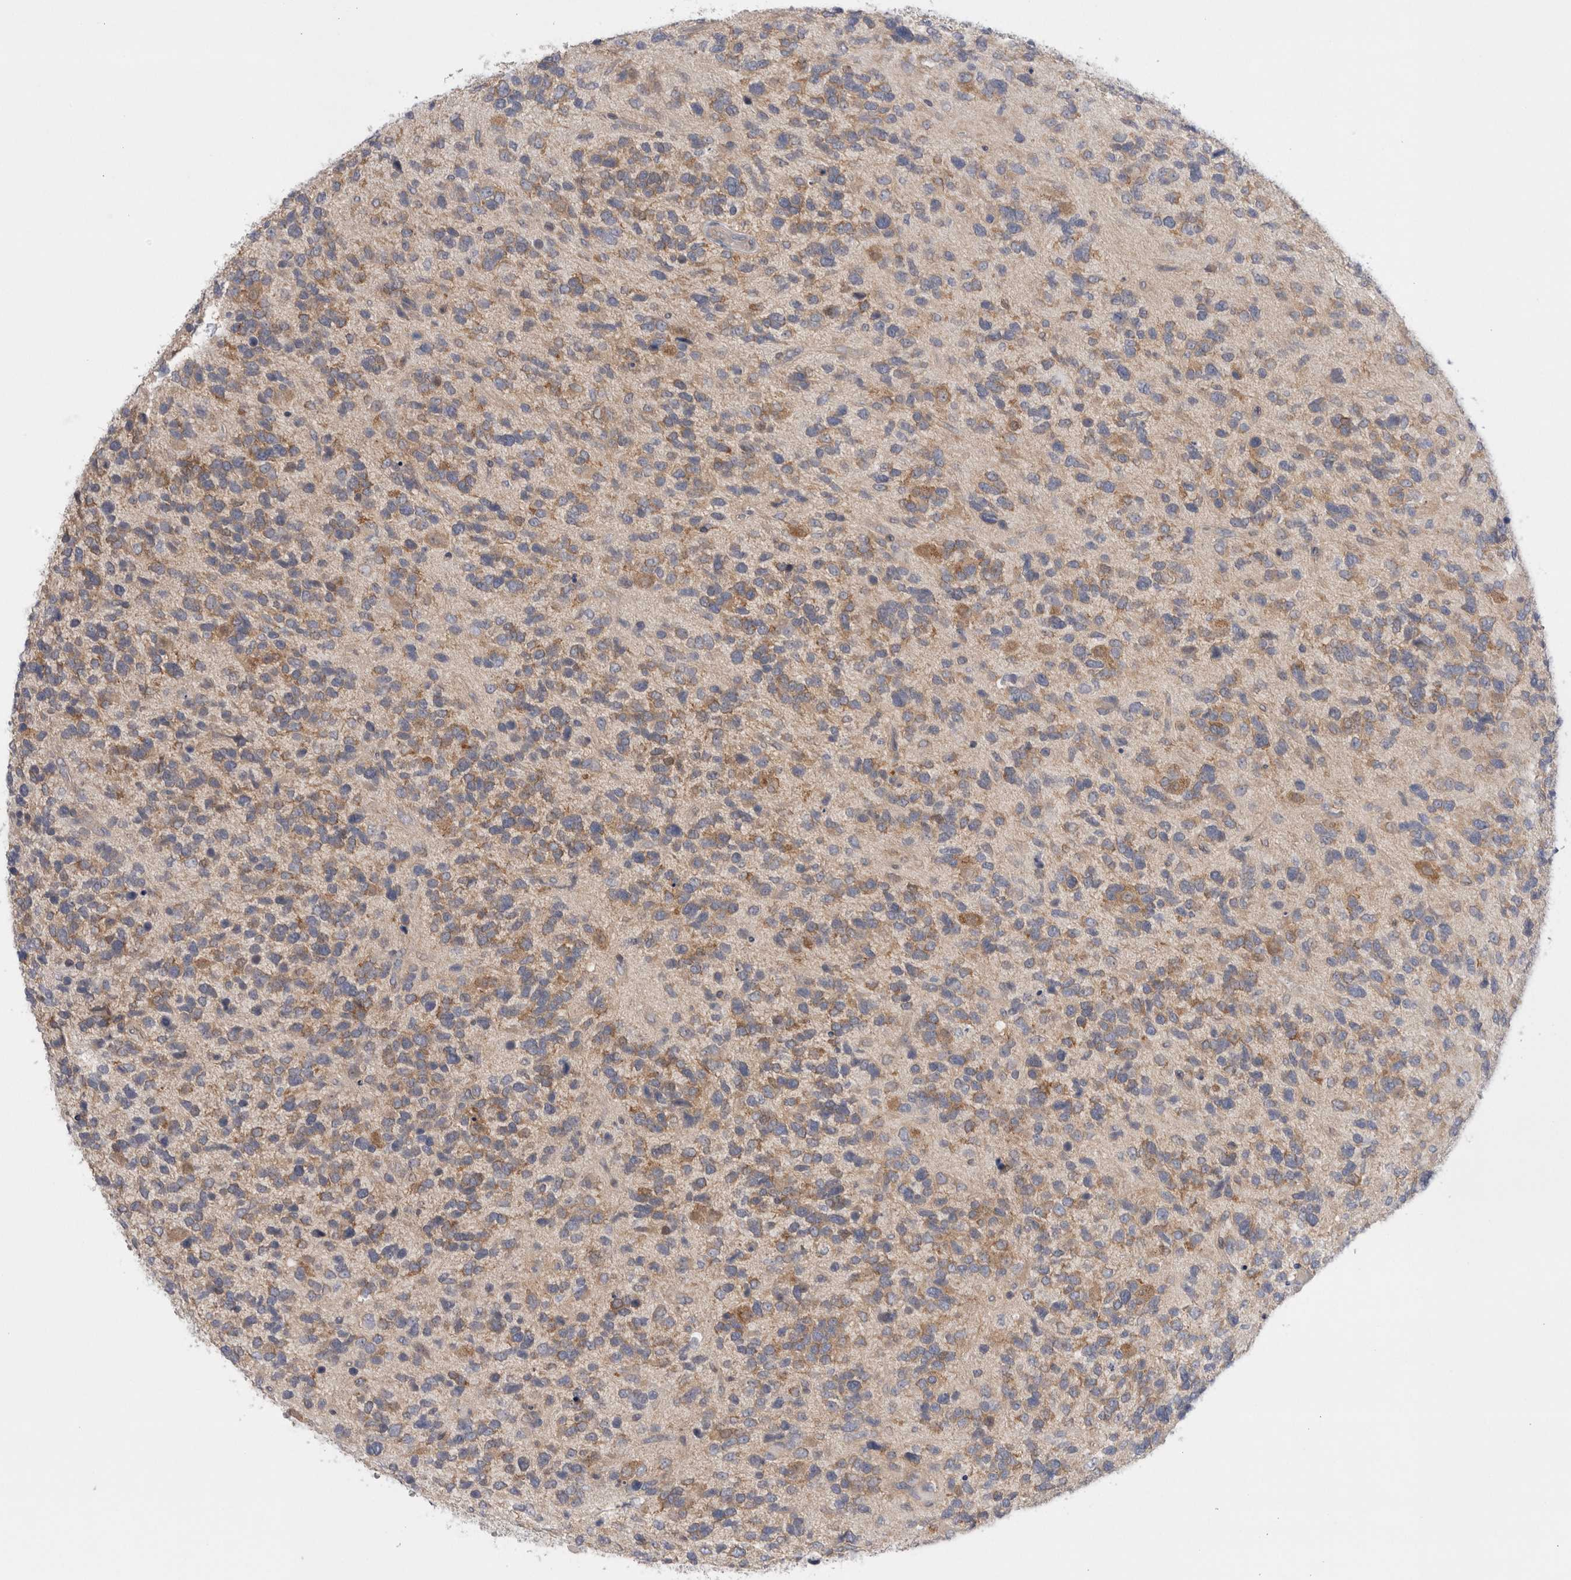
{"staining": {"intensity": "weak", "quantity": ">75%", "location": "cytoplasmic/membranous"}, "tissue": "glioma", "cell_type": "Tumor cells", "image_type": "cancer", "snomed": [{"axis": "morphology", "description": "Glioma, malignant, High grade"}, {"axis": "topography", "description": "Brain"}], "caption": "High-grade glioma (malignant) stained with DAB (3,3'-diaminobenzidine) immunohistochemistry (IHC) demonstrates low levels of weak cytoplasmic/membranous positivity in about >75% of tumor cells.", "gene": "WIPF2", "patient": {"sex": "female", "age": 58}}